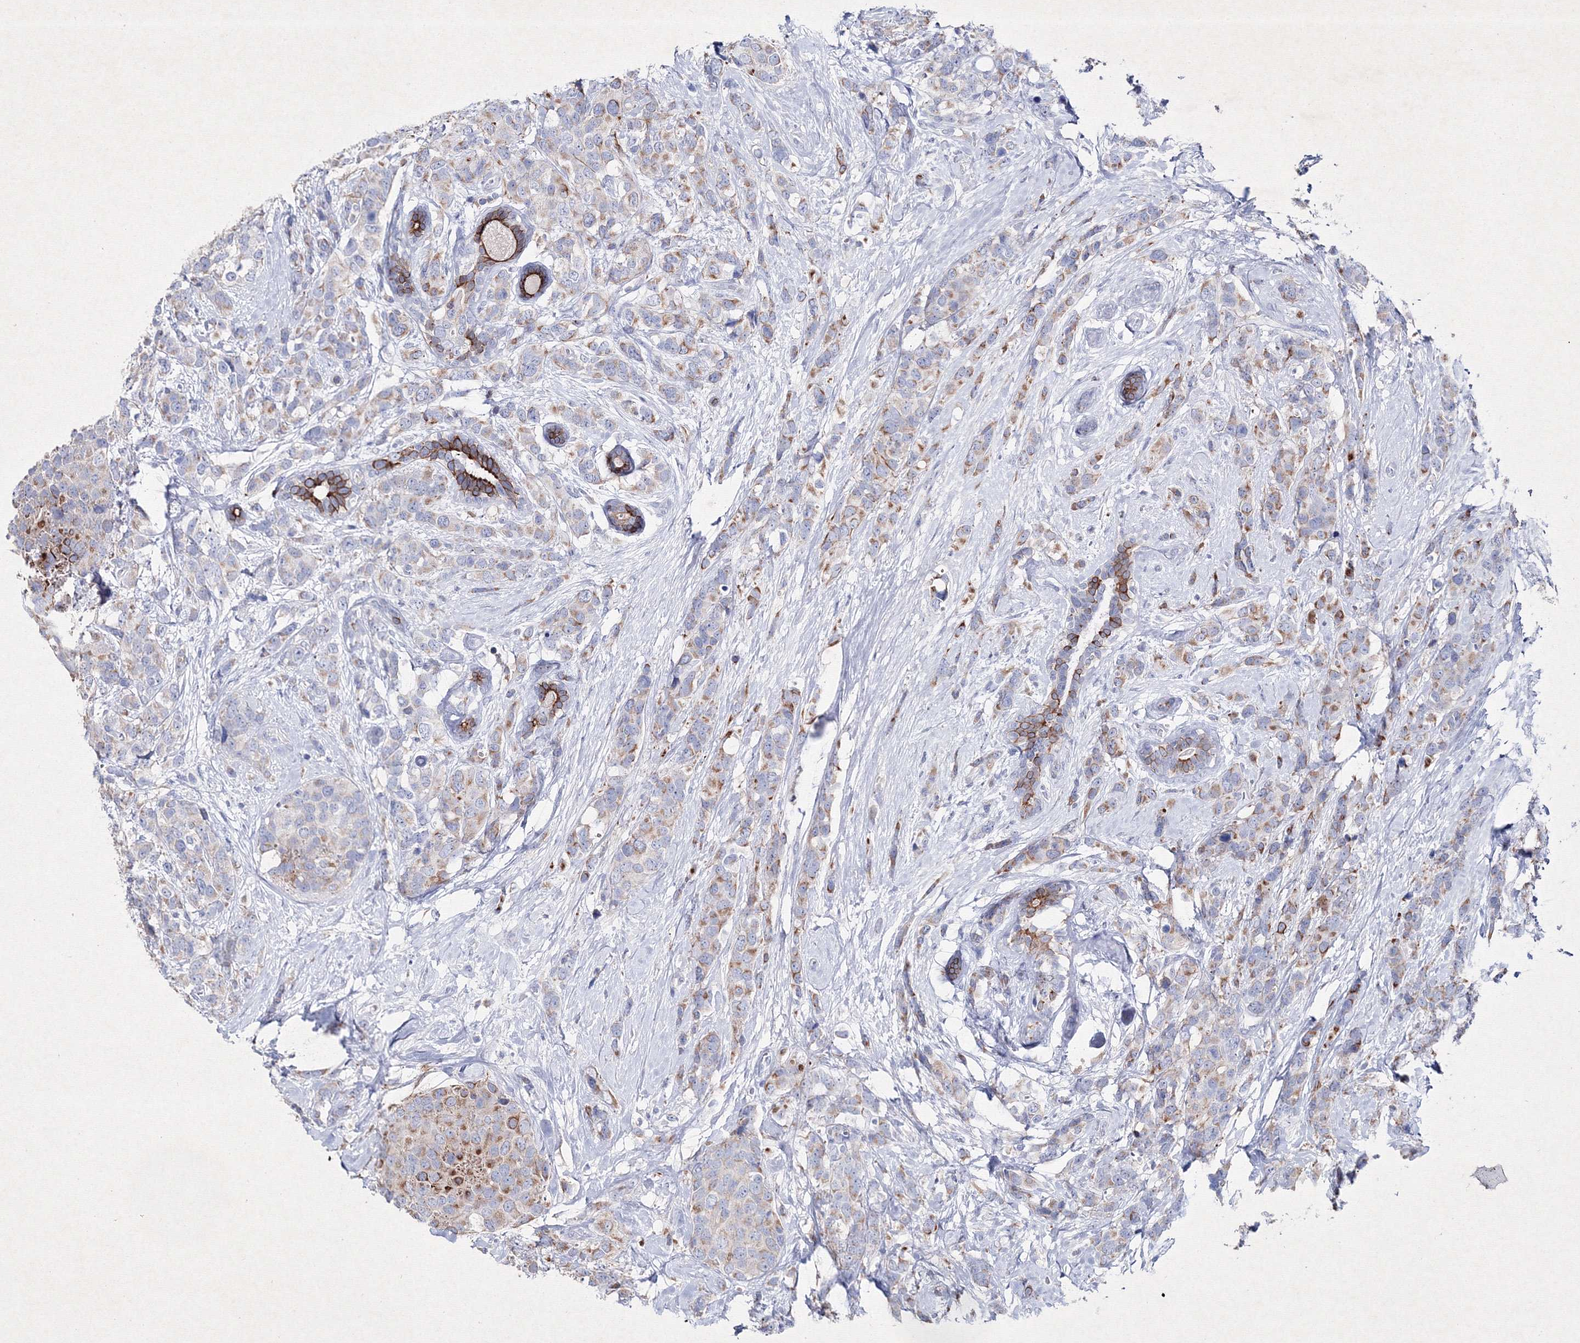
{"staining": {"intensity": "strong", "quantity": "<25%", "location": "cytoplasmic/membranous"}, "tissue": "breast cancer", "cell_type": "Tumor cells", "image_type": "cancer", "snomed": [{"axis": "morphology", "description": "Lobular carcinoma"}, {"axis": "topography", "description": "Breast"}], "caption": "Breast cancer stained for a protein (brown) shows strong cytoplasmic/membranous positive staining in about <25% of tumor cells.", "gene": "SMIM29", "patient": {"sex": "female", "age": 59}}